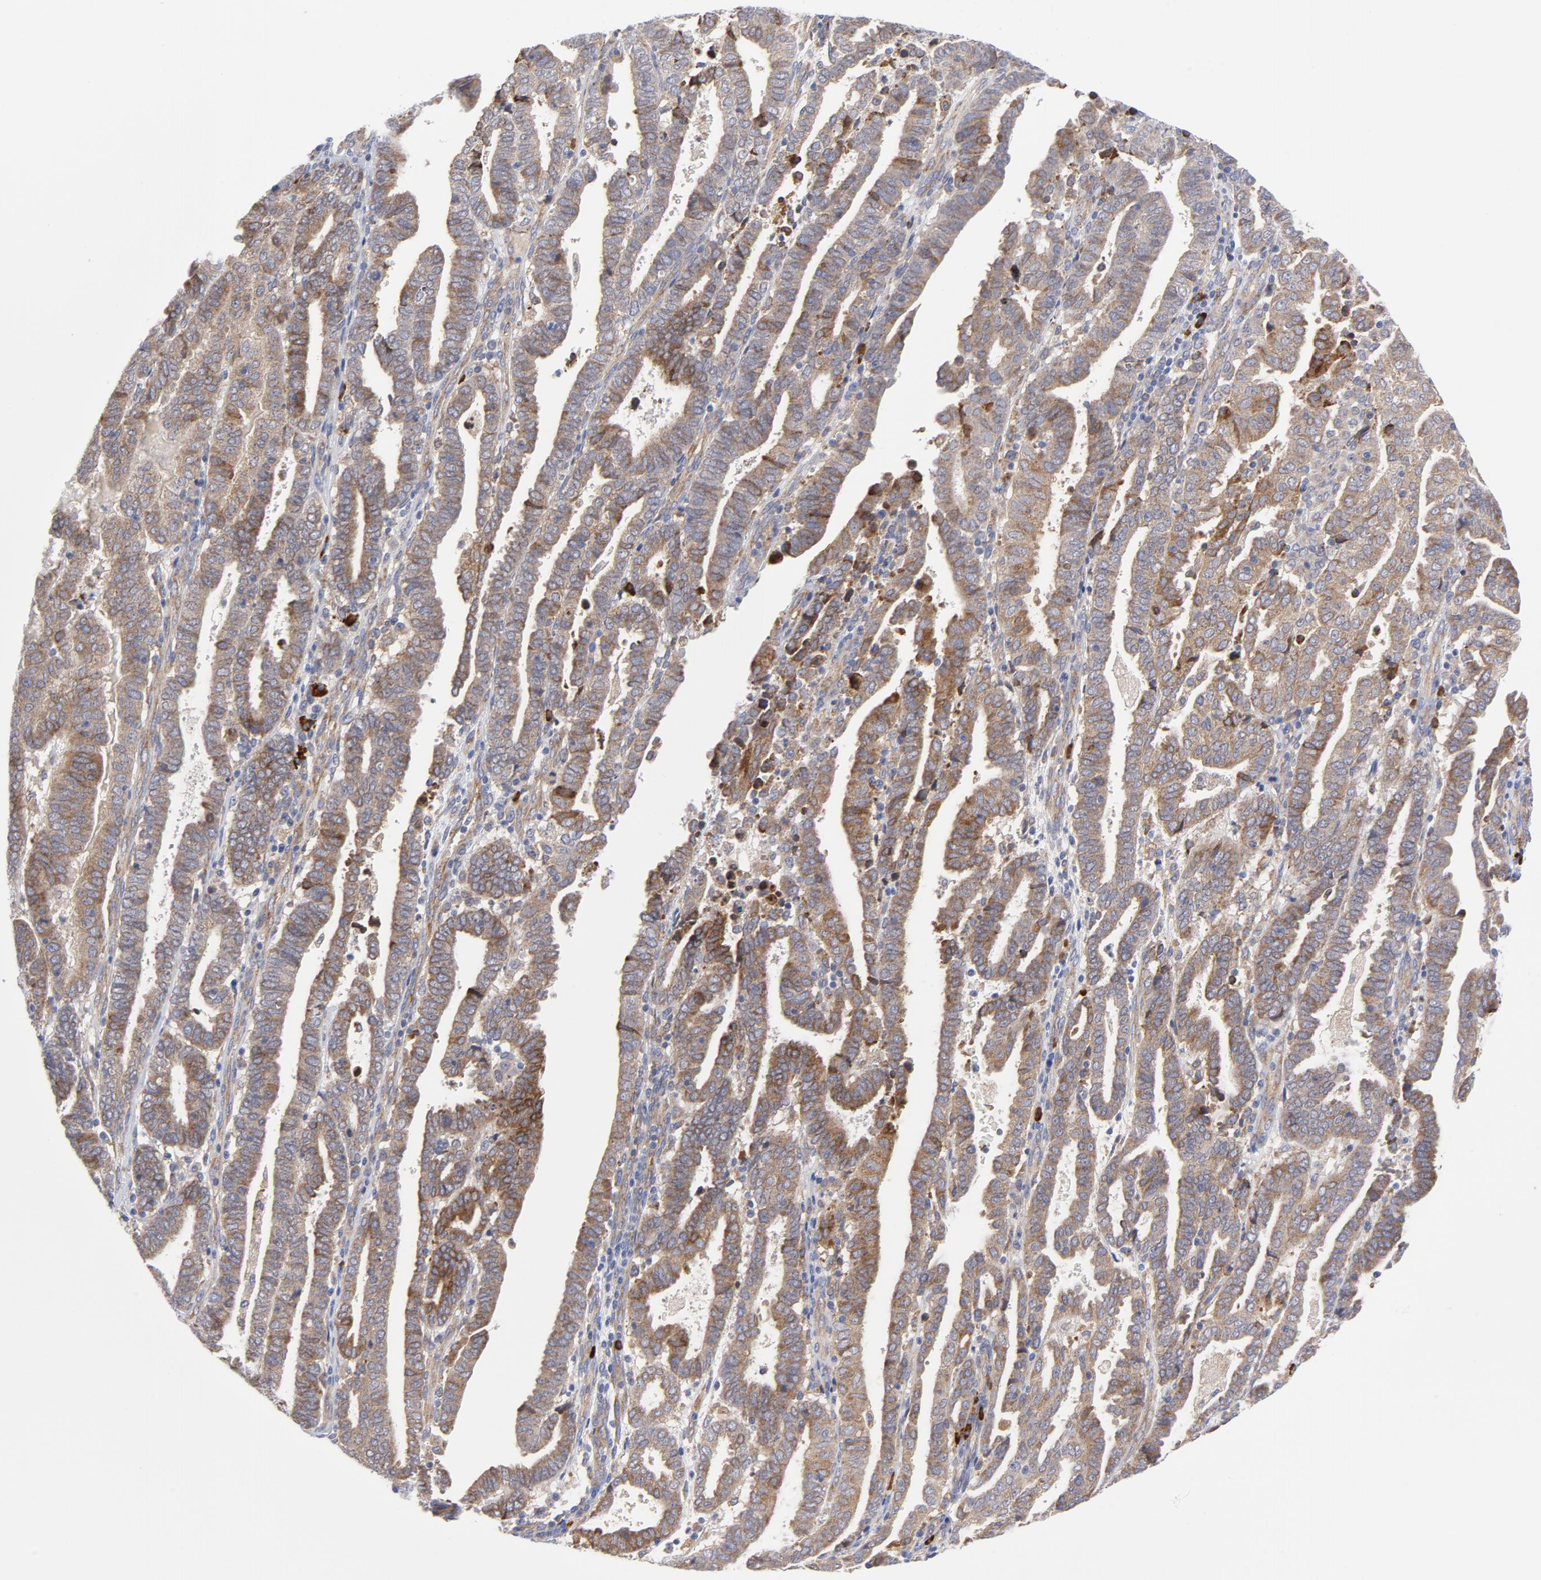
{"staining": {"intensity": "moderate", "quantity": ">75%", "location": "cytoplasmic/membranous"}, "tissue": "endometrial cancer", "cell_type": "Tumor cells", "image_type": "cancer", "snomed": [{"axis": "morphology", "description": "Adenocarcinoma, NOS"}, {"axis": "topography", "description": "Uterus"}], "caption": "Moderate cytoplasmic/membranous protein expression is appreciated in about >75% of tumor cells in endometrial adenocarcinoma. (brown staining indicates protein expression, while blue staining denotes nuclei).", "gene": "RAPGEF3", "patient": {"sex": "female", "age": 83}}